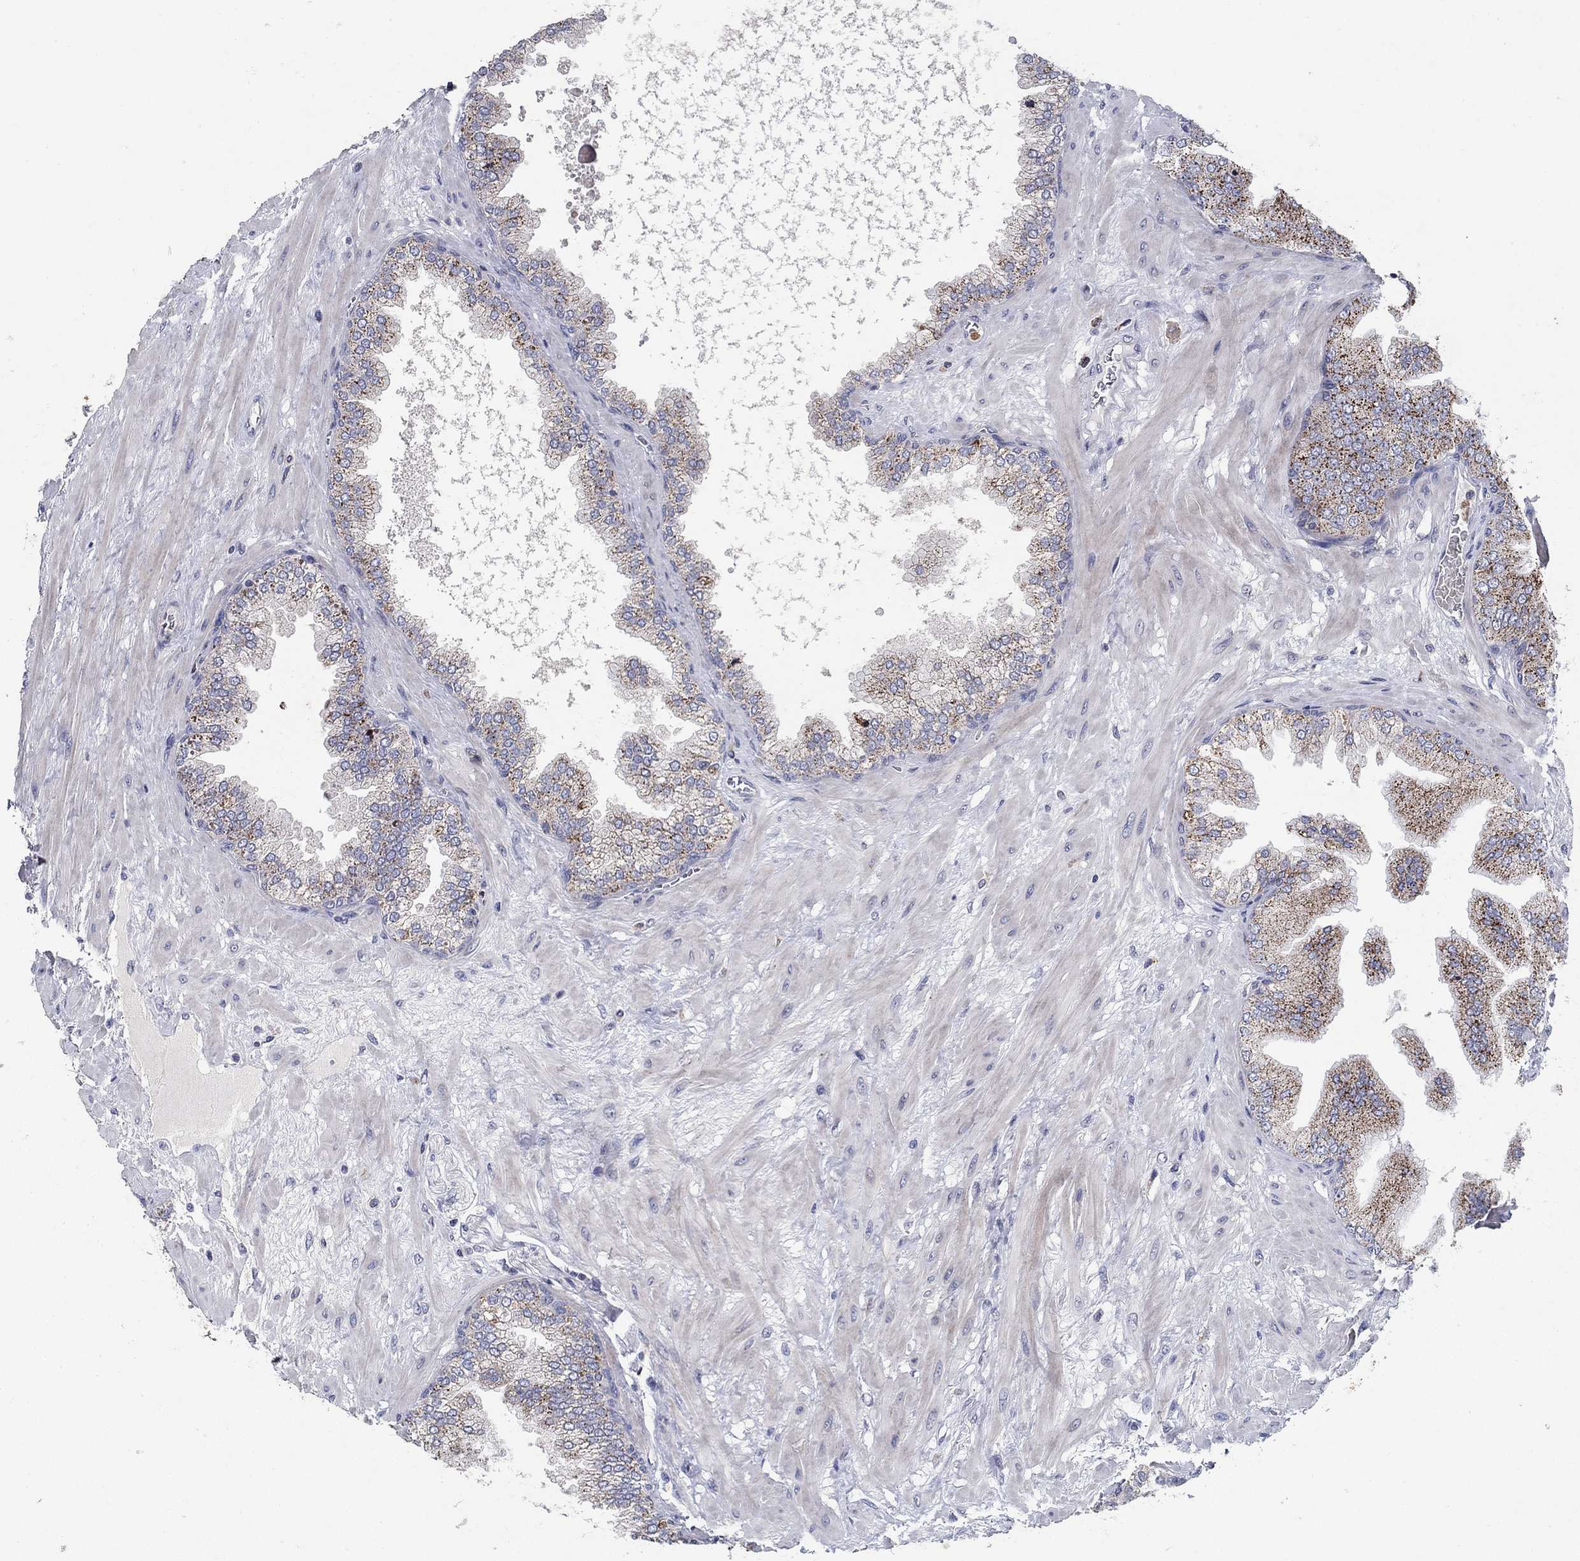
{"staining": {"intensity": "strong", "quantity": "25%-75%", "location": "cytoplasmic/membranous"}, "tissue": "prostate cancer", "cell_type": "Tumor cells", "image_type": "cancer", "snomed": [{"axis": "morphology", "description": "Adenocarcinoma, Low grade"}, {"axis": "topography", "description": "Prostate"}], "caption": "Immunohistochemical staining of human prostate cancer (low-grade adenocarcinoma) reveals high levels of strong cytoplasmic/membranous protein staining in approximately 25%-75% of tumor cells. The staining was performed using DAB (3,3'-diaminobenzidine) to visualize the protein expression in brown, while the nuclei were stained in blue with hematoxylin (Magnification: 20x).", "gene": "HMX2", "patient": {"sex": "male", "age": 72}}